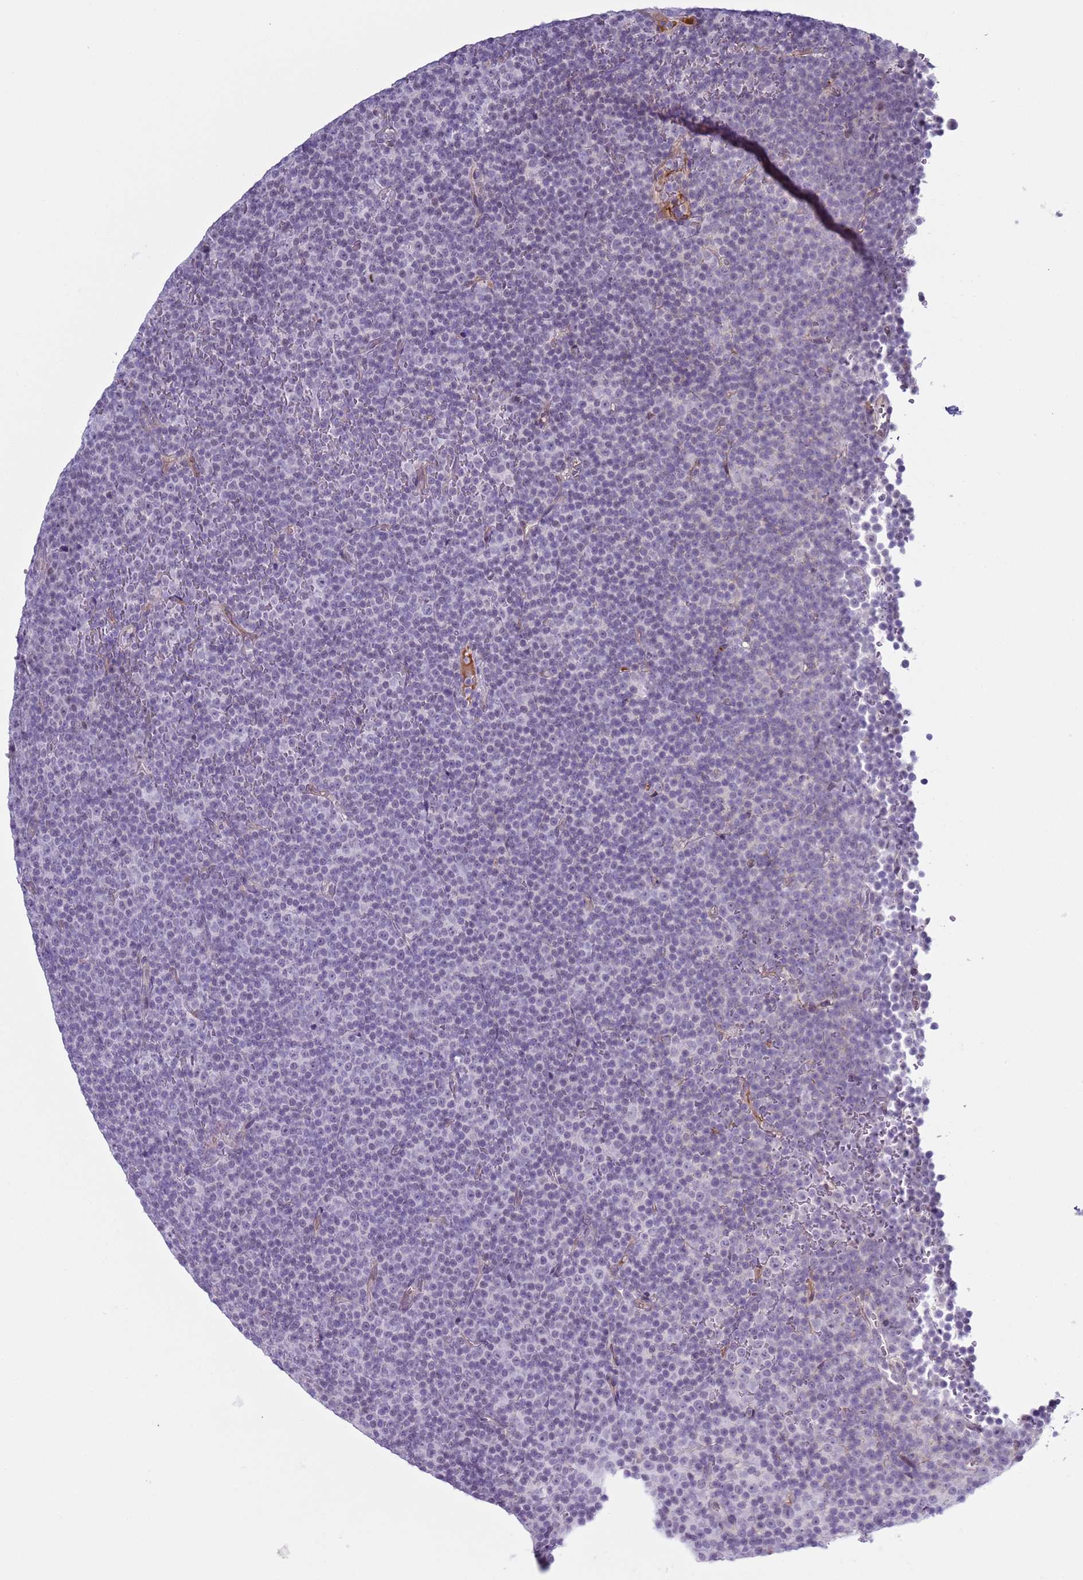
{"staining": {"intensity": "negative", "quantity": "none", "location": "none"}, "tissue": "lymphoma", "cell_type": "Tumor cells", "image_type": "cancer", "snomed": [{"axis": "morphology", "description": "Malignant lymphoma, non-Hodgkin's type, Low grade"}, {"axis": "topography", "description": "Lymph node"}], "caption": "Low-grade malignant lymphoma, non-Hodgkin's type stained for a protein using IHC shows no staining tumor cells.", "gene": "NPAP1", "patient": {"sex": "female", "age": 67}}